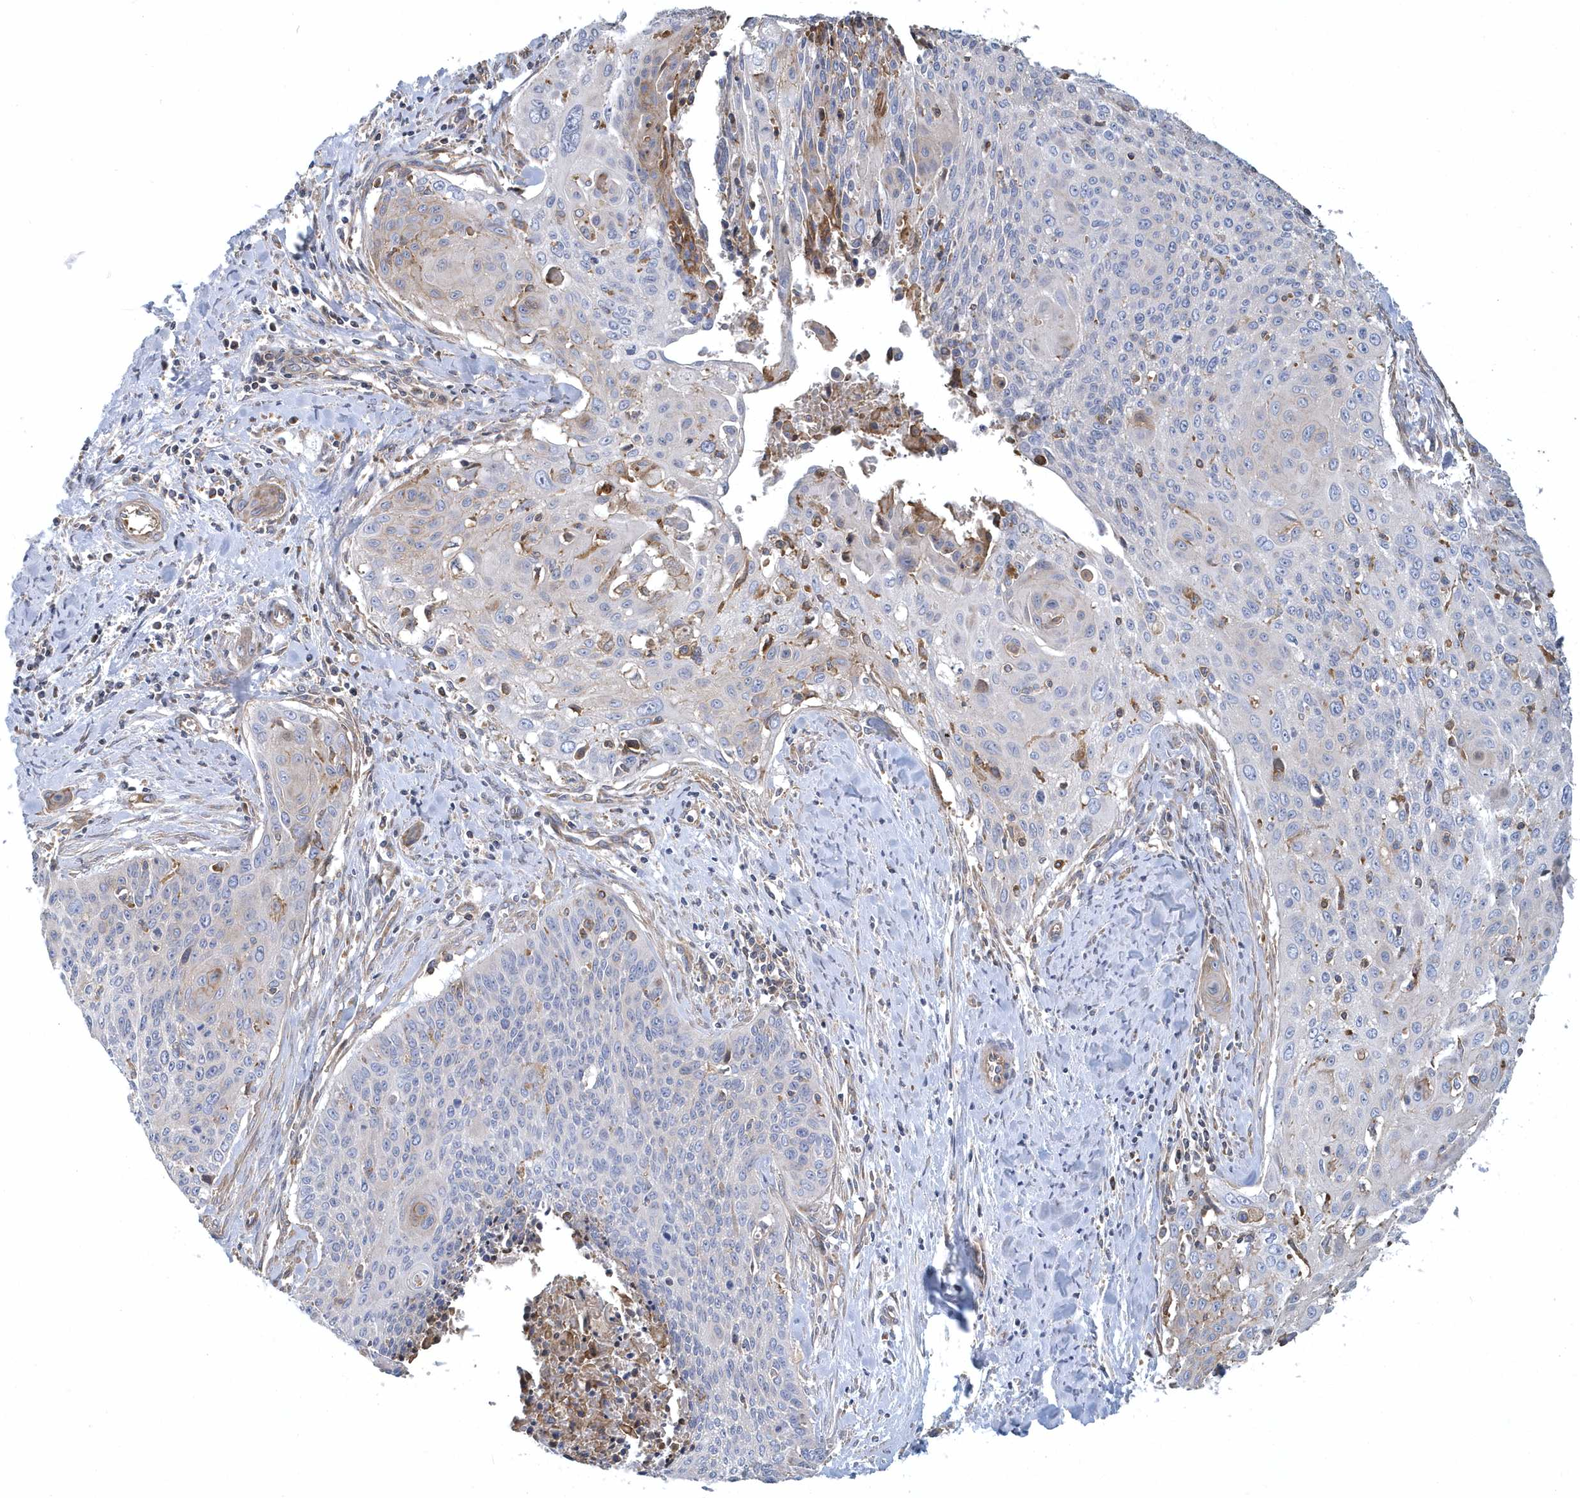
{"staining": {"intensity": "negative", "quantity": "none", "location": "none"}, "tissue": "cervical cancer", "cell_type": "Tumor cells", "image_type": "cancer", "snomed": [{"axis": "morphology", "description": "Squamous cell carcinoma, NOS"}, {"axis": "topography", "description": "Cervix"}], "caption": "This is a photomicrograph of IHC staining of cervical cancer, which shows no positivity in tumor cells.", "gene": "ARAP2", "patient": {"sex": "female", "age": 55}}